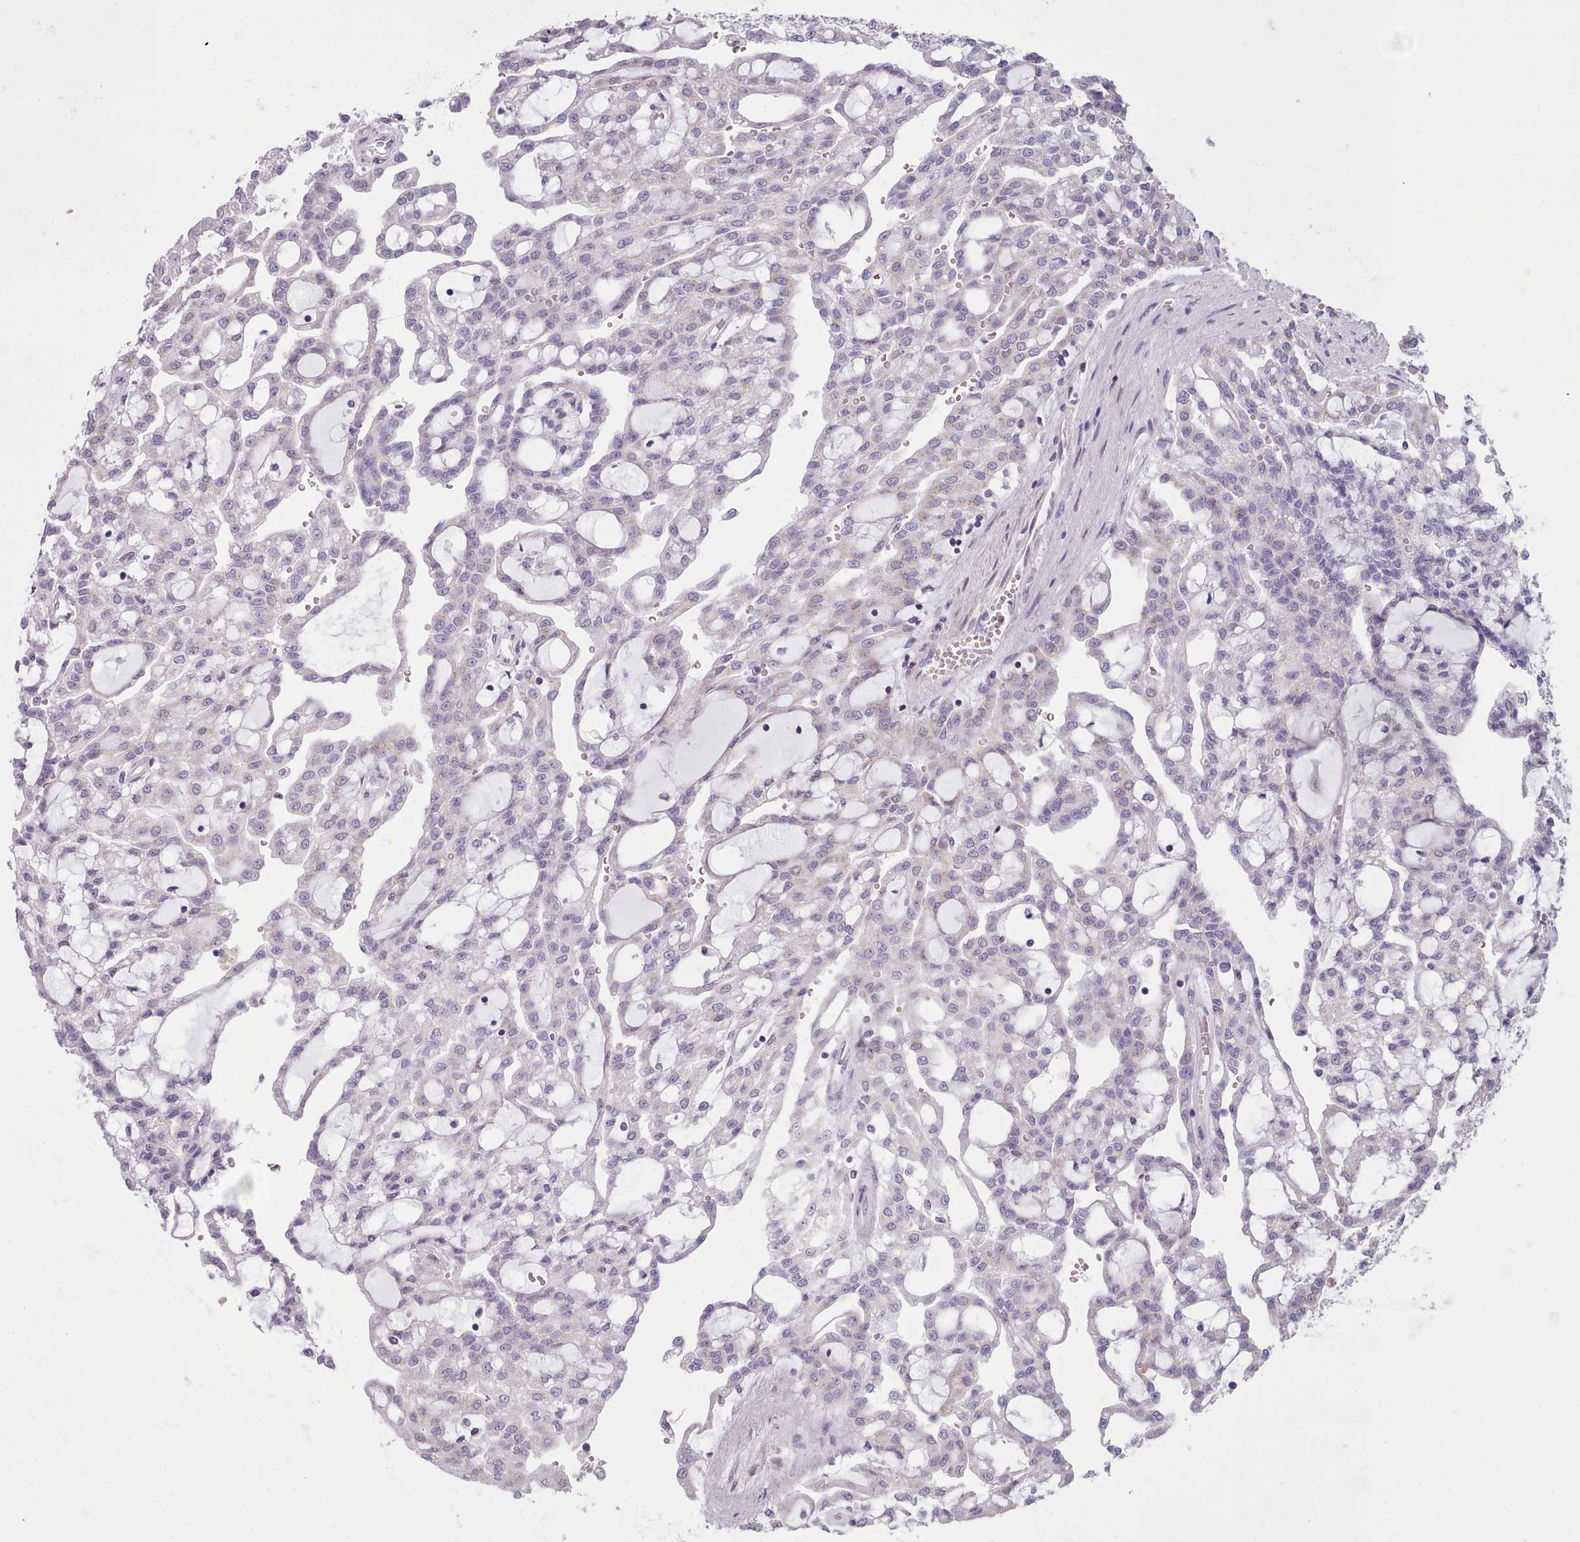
{"staining": {"intensity": "weak", "quantity": "<25%", "location": "cytoplasmic/membranous"}, "tissue": "renal cancer", "cell_type": "Tumor cells", "image_type": "cancer", "snomed": [{"axis": "morphology", "description": "Adenocarcinoma, NOS"}, {"axis": "topography", "description": "Kidney"}], "caption": "A histopathology image of human adenocarcinoma (renal) is negative for staining in tumor cells.", "gene": "SLC52A3", "patient": {"sex": "male", "age": 63}}